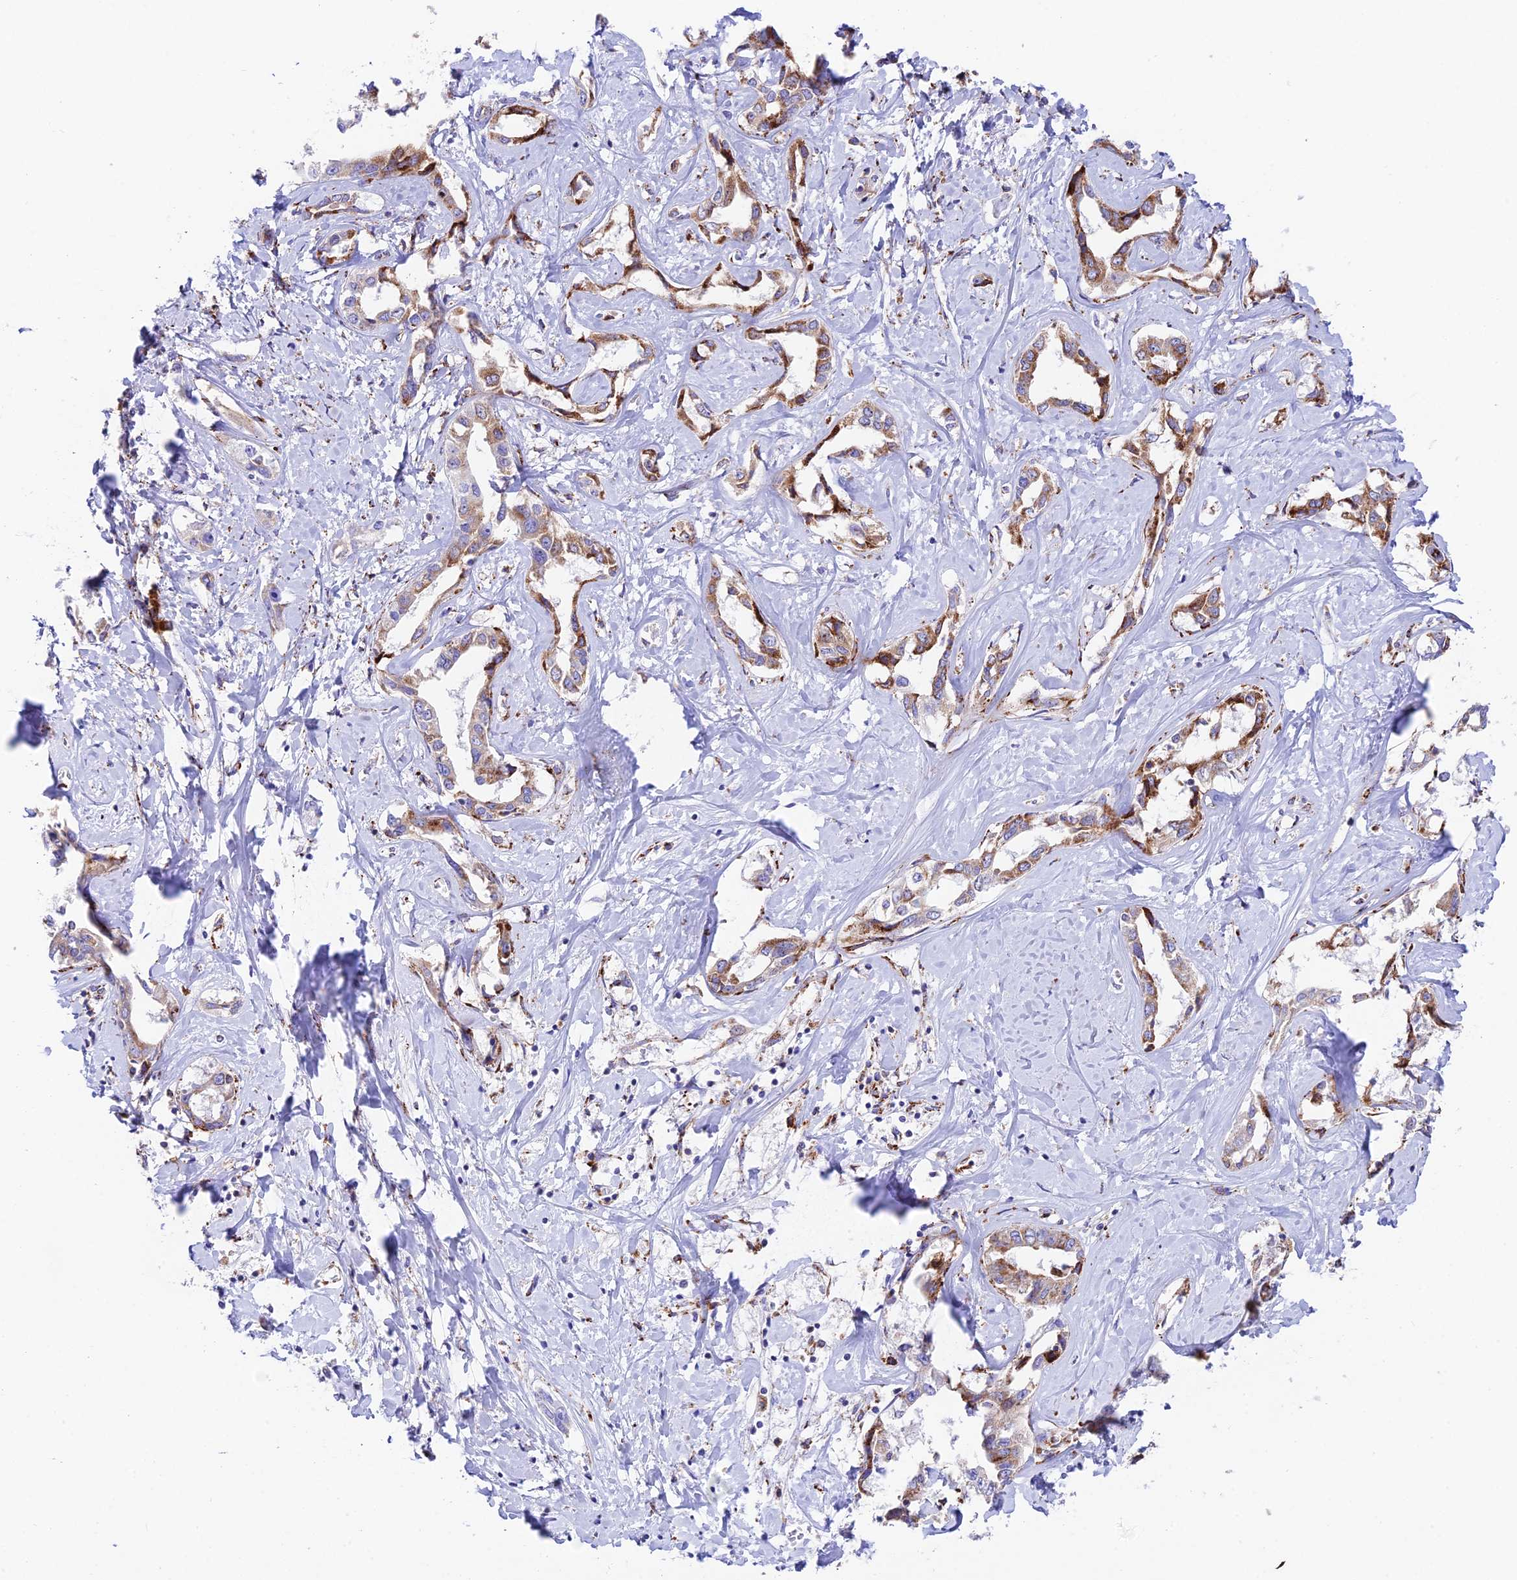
{"staining": {"intensity": "moderate", "quantity": "25%-75%", "location": "cytoplasmic/membranous"}, "tissue": "liver cancer", "cell_type": "Tumor cells", "image_type": "cancer", "snomed": [{"axis": "morphology", "description": "Cholangiocarcinoma"}, {"axis": "topography", "description": "Liver"}], "caption": "Moderate cytoplasmic/membranous expression for a protein is seen in about 25%-75% of tumor cells of cholangiocarcinoma (liver) using IHC.", "gene": "TUBGCP6", "patient": {"sex": "male", "age": 59}}